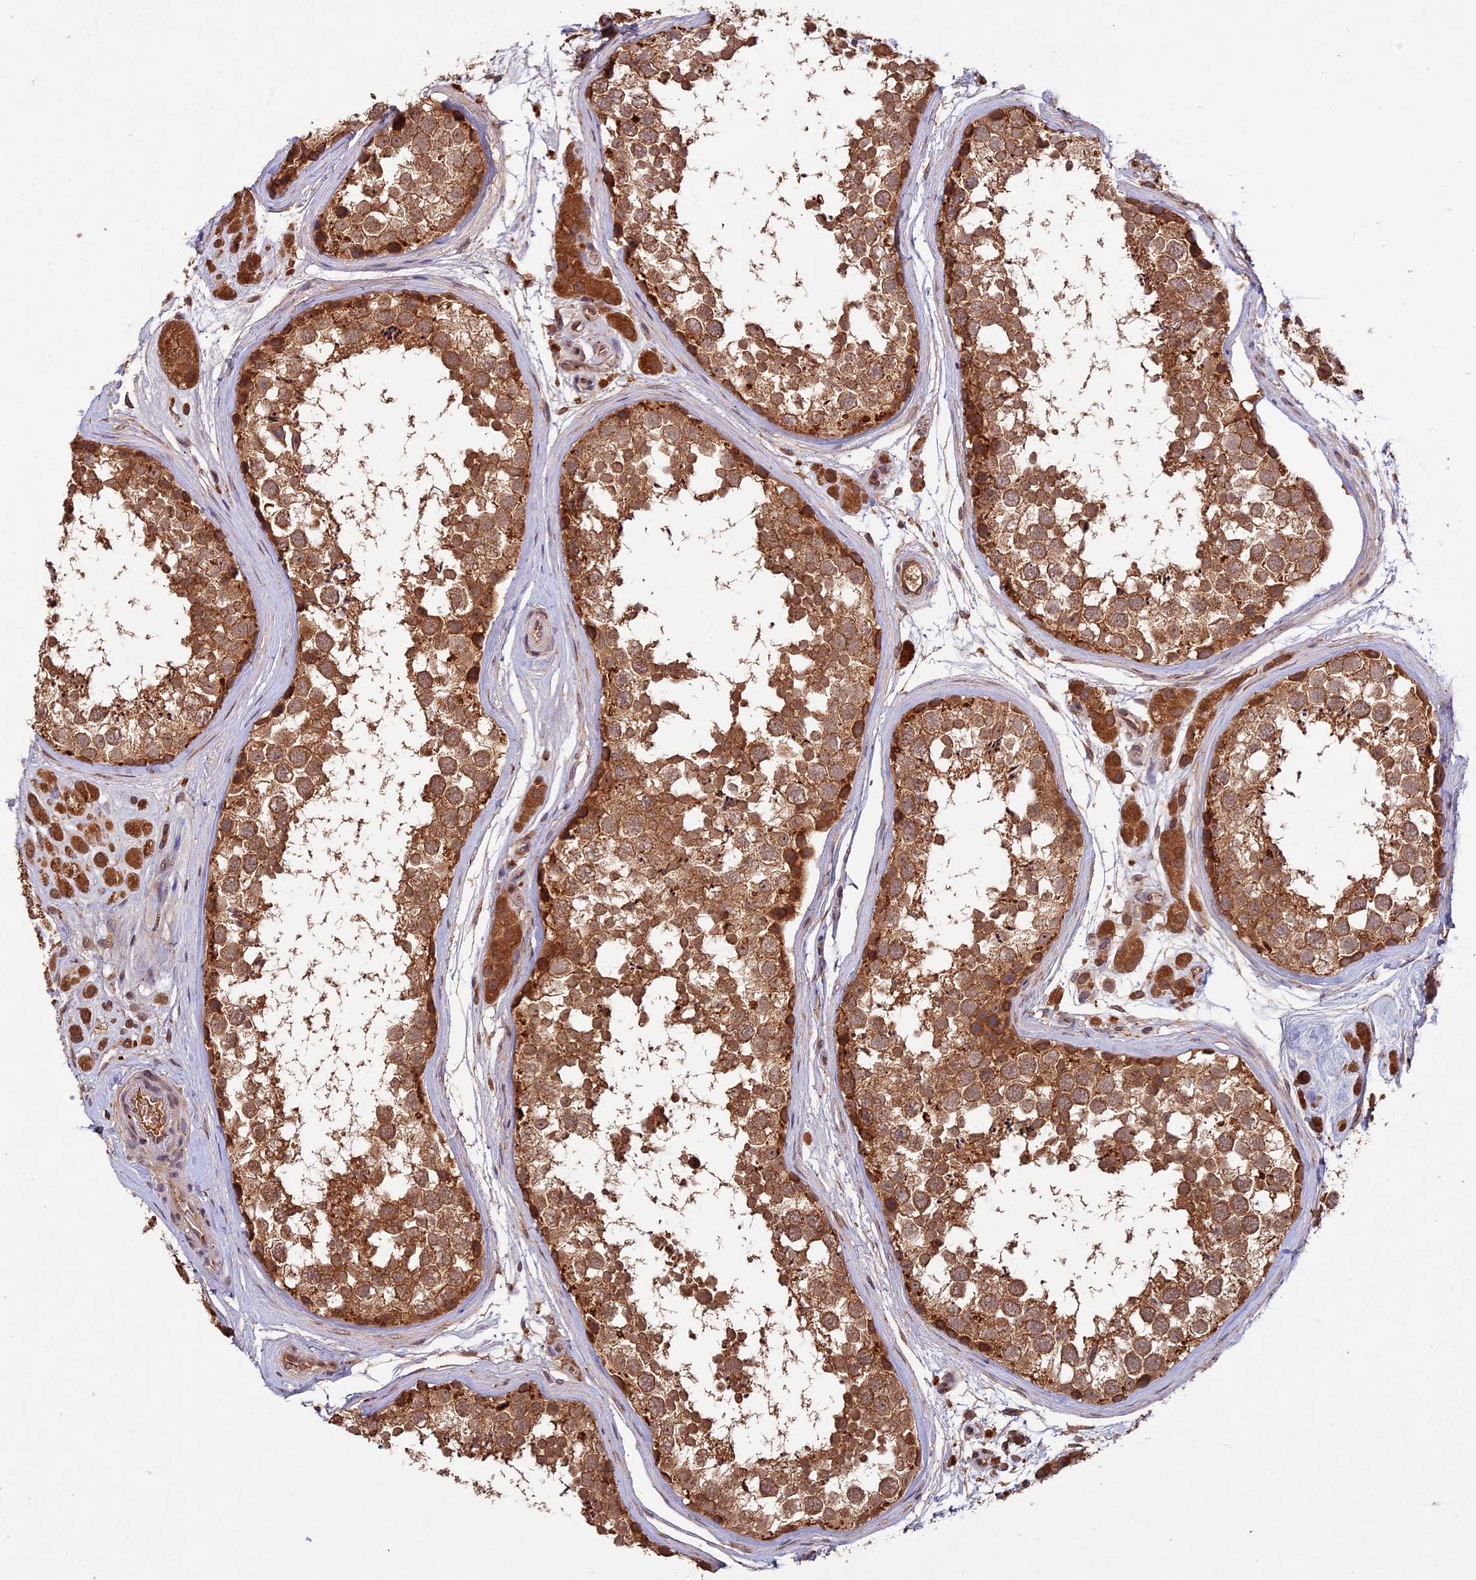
{"staining": {"intensity": "strong", "quantity": ">75%", "location": "cytoplasmic/membranous"}, "tissue": "testis", "cell_type": "Cells in seminiferous ducts", "image_type": "normal", "snomed": [{"axis": "morphology", "description": "Normal tissue, NOS"}, {"axis": "topography", "description": "Testis"}], "caption": "Brown immunohistochemical staining in benign testis demonstrates strong cytoplasmic/membranous expression in approximately >75% of cells in seminiferous ducts.", "gene": "CHAC1", "patient": {"sex": "male", "age": 56}}